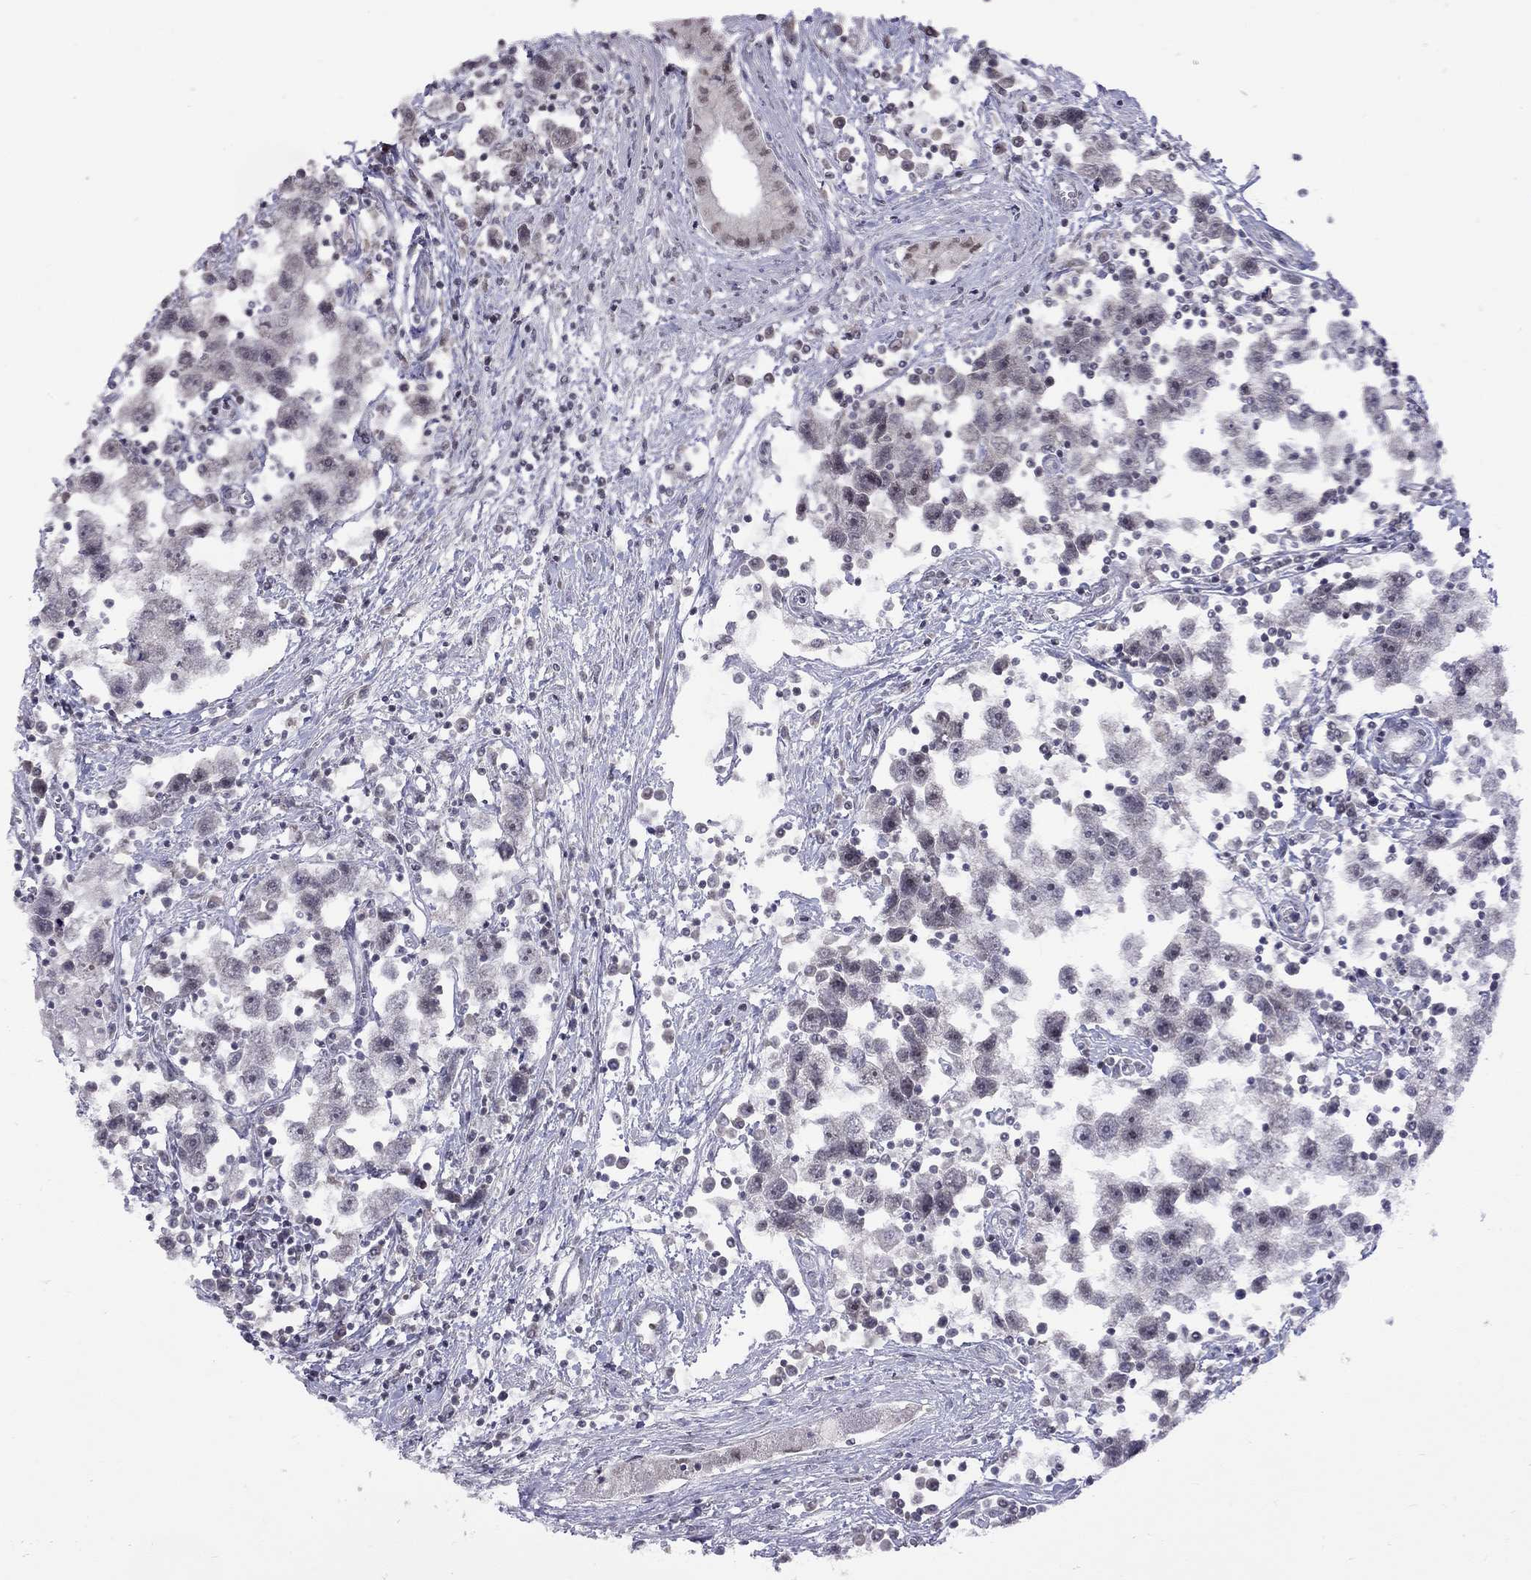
{"staining": {"intensity": "negative", "quantity": "none", "location": "none"}, "tissue": "testis cancer", "cell_type": "Tumor cells", "image_type": "cancer", "snomed": [{"axis": "morphology", "description": "Seminoma, NOS"}, {"axis": "topography", "description": "Testis"}], "caption": "IHC image of human testis cancer stained for a protein (brown), which reveals no positivity in tumor cells.", "gene": "HES5", "patient": {"sex": "male", "age": 30}}